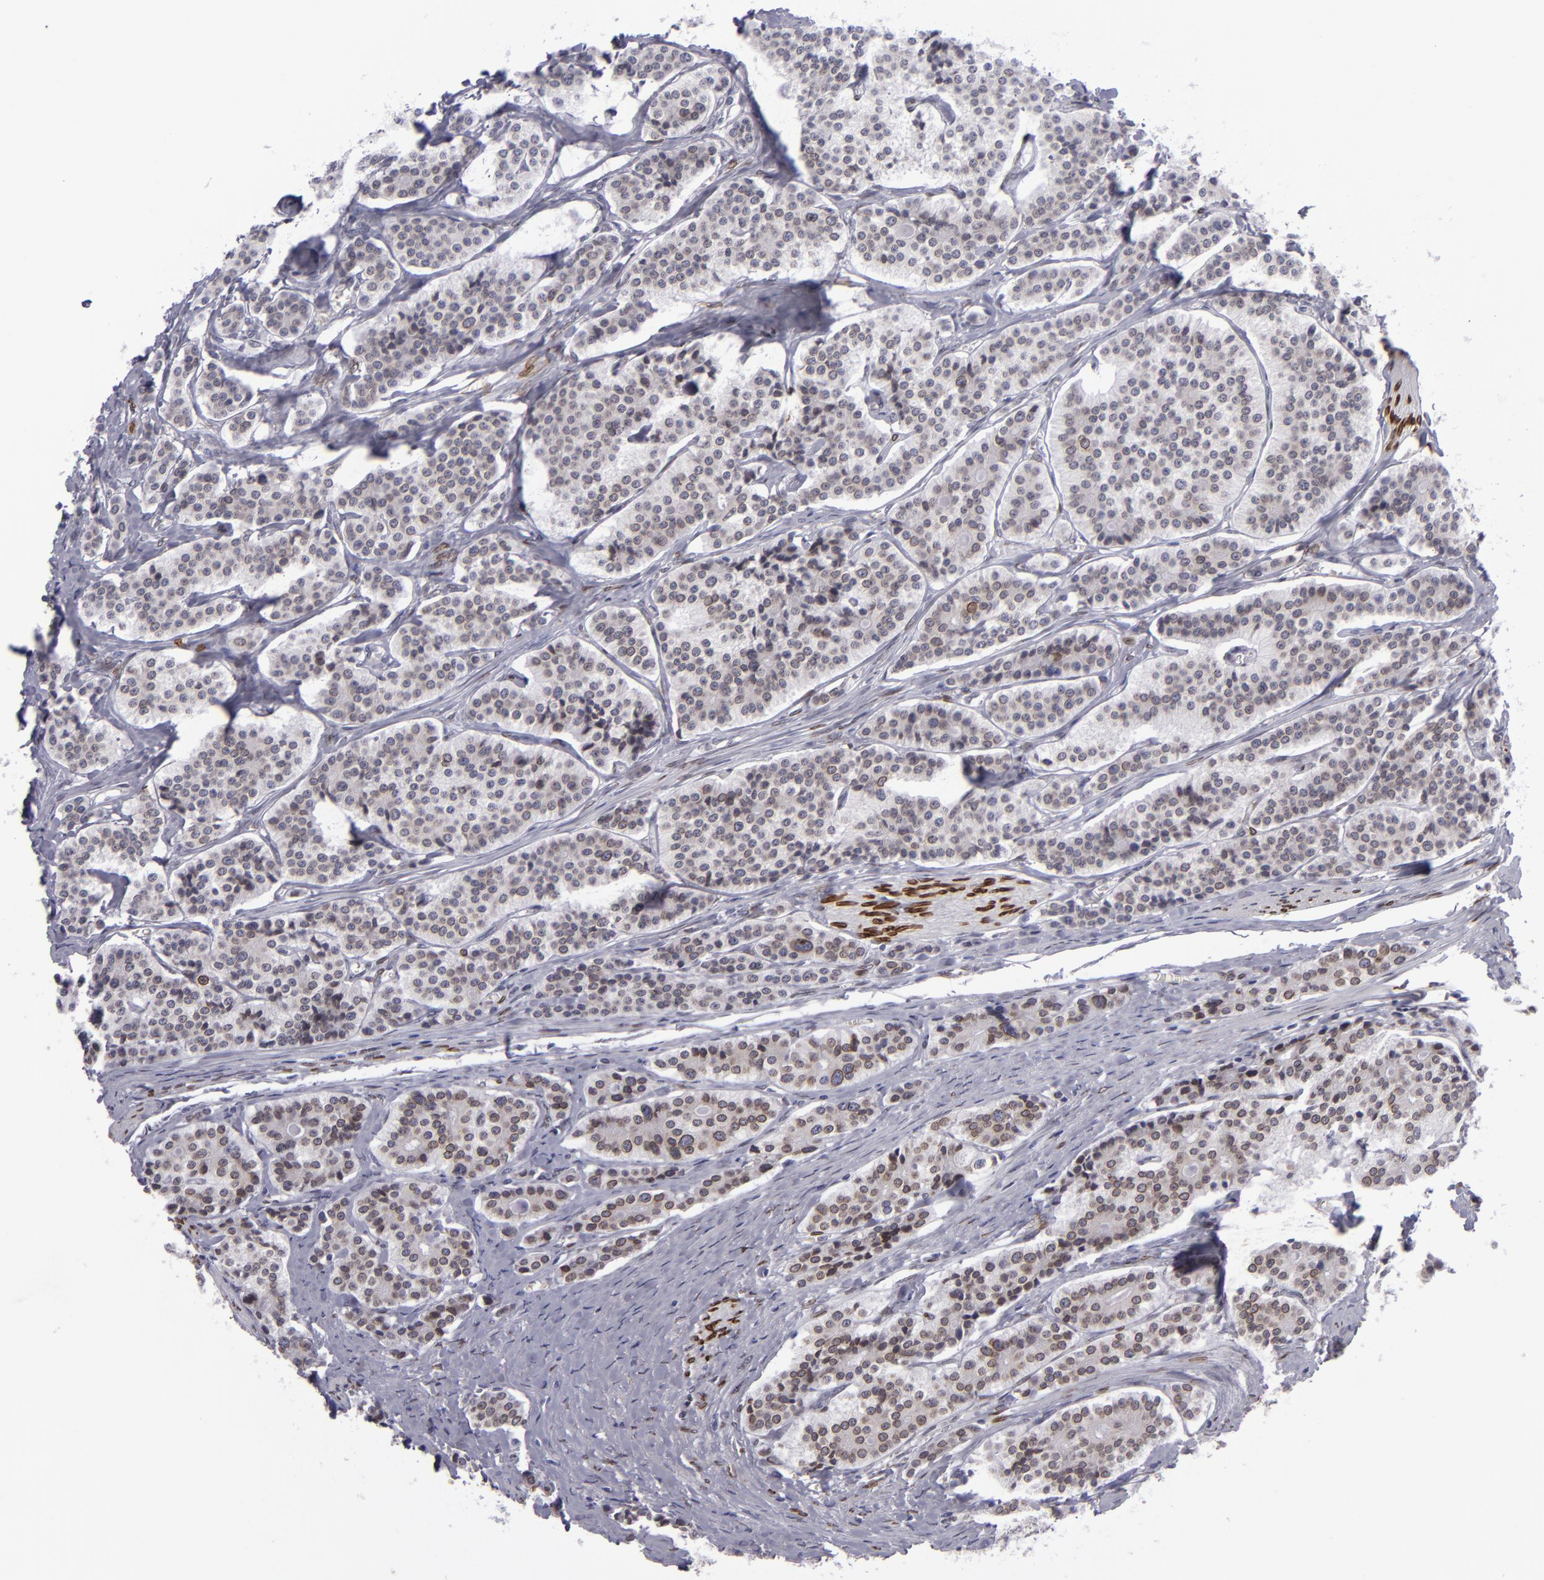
{"staining": {"intensity": "moderate", "quantity": ">75%", "location": "nuclear"}, "tissue": "carcinoid", "cell_type": "Tumor cells", "image_type": "cancer", "snomed": [{"axis": "morphology", "description": "Carcinoid, malignant, NOS"}, {"axis": "topography", "description": "Small intestine"}], "caption": "Immunohistochemical staining of human malignant carcinoid exhibits medium levels of moderate nuclear protein staining in approximately >75% of tumor cells.", "gene": "EMD", "patient": {"sex": "male", "age": 63}}